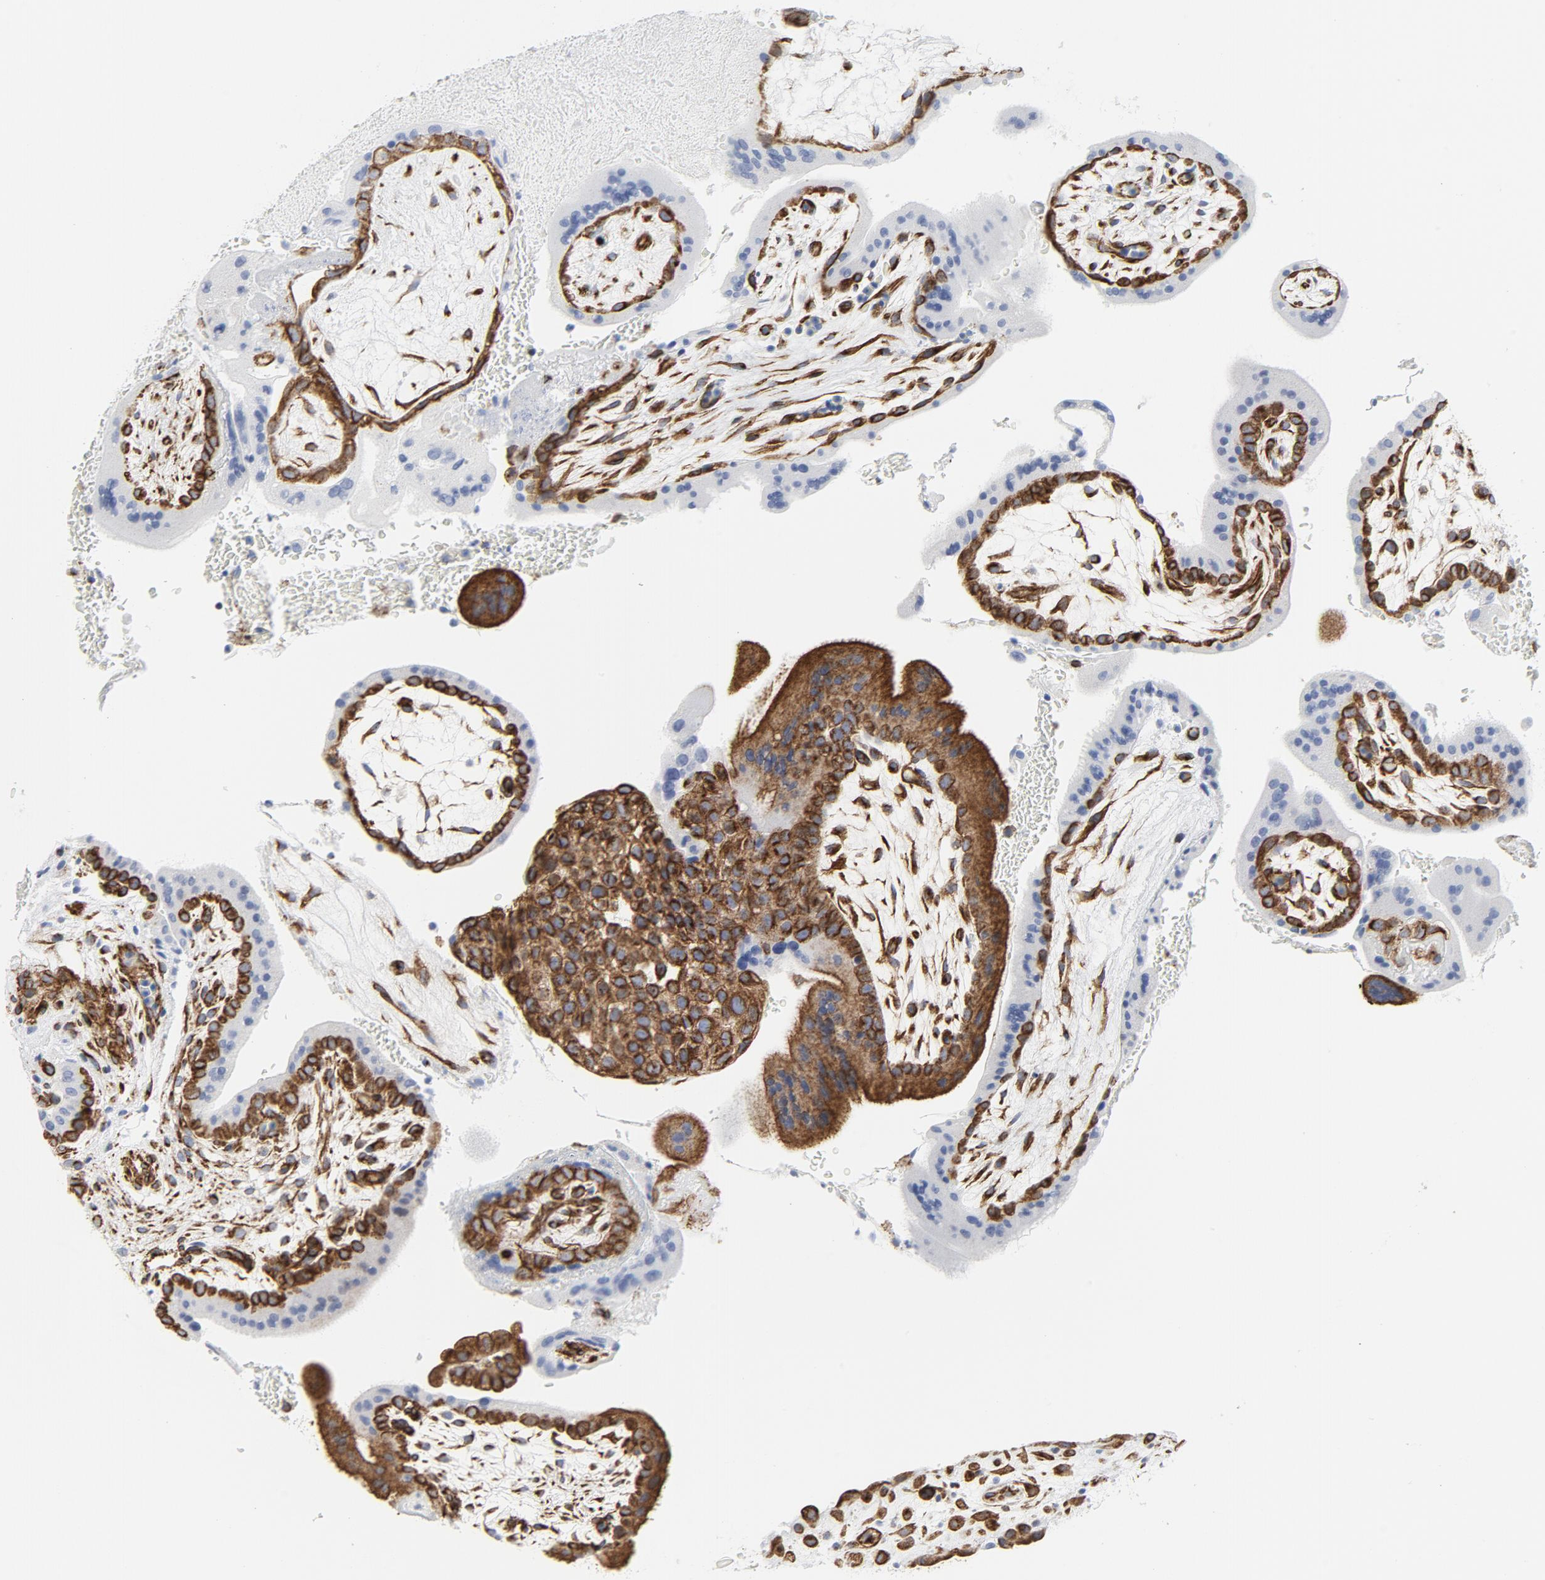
{"staining": {"intensity": "strong", "quantity": ">75%", "location": "cytoplasmic/membranous"}, "tissue": "placenta", "cell_type": "Decidual cells", "image_type": "normal", "snomed": [{"axis": "morphology", "description": "Normal tissue, NOS"}, {"axis": "topography", "description": "Placenta"}], "caption": "Immunohistochemical staining of normal placenta reveals high levels of strong cytoplasmic/membranous positivity in about >75% of decidual cells. Immunohistochemistry (ihc) stains the protein in brown and the nuclei are stained blue.", "gene": "TUBB1", "patient": {"sex": "female", "age": 35}}